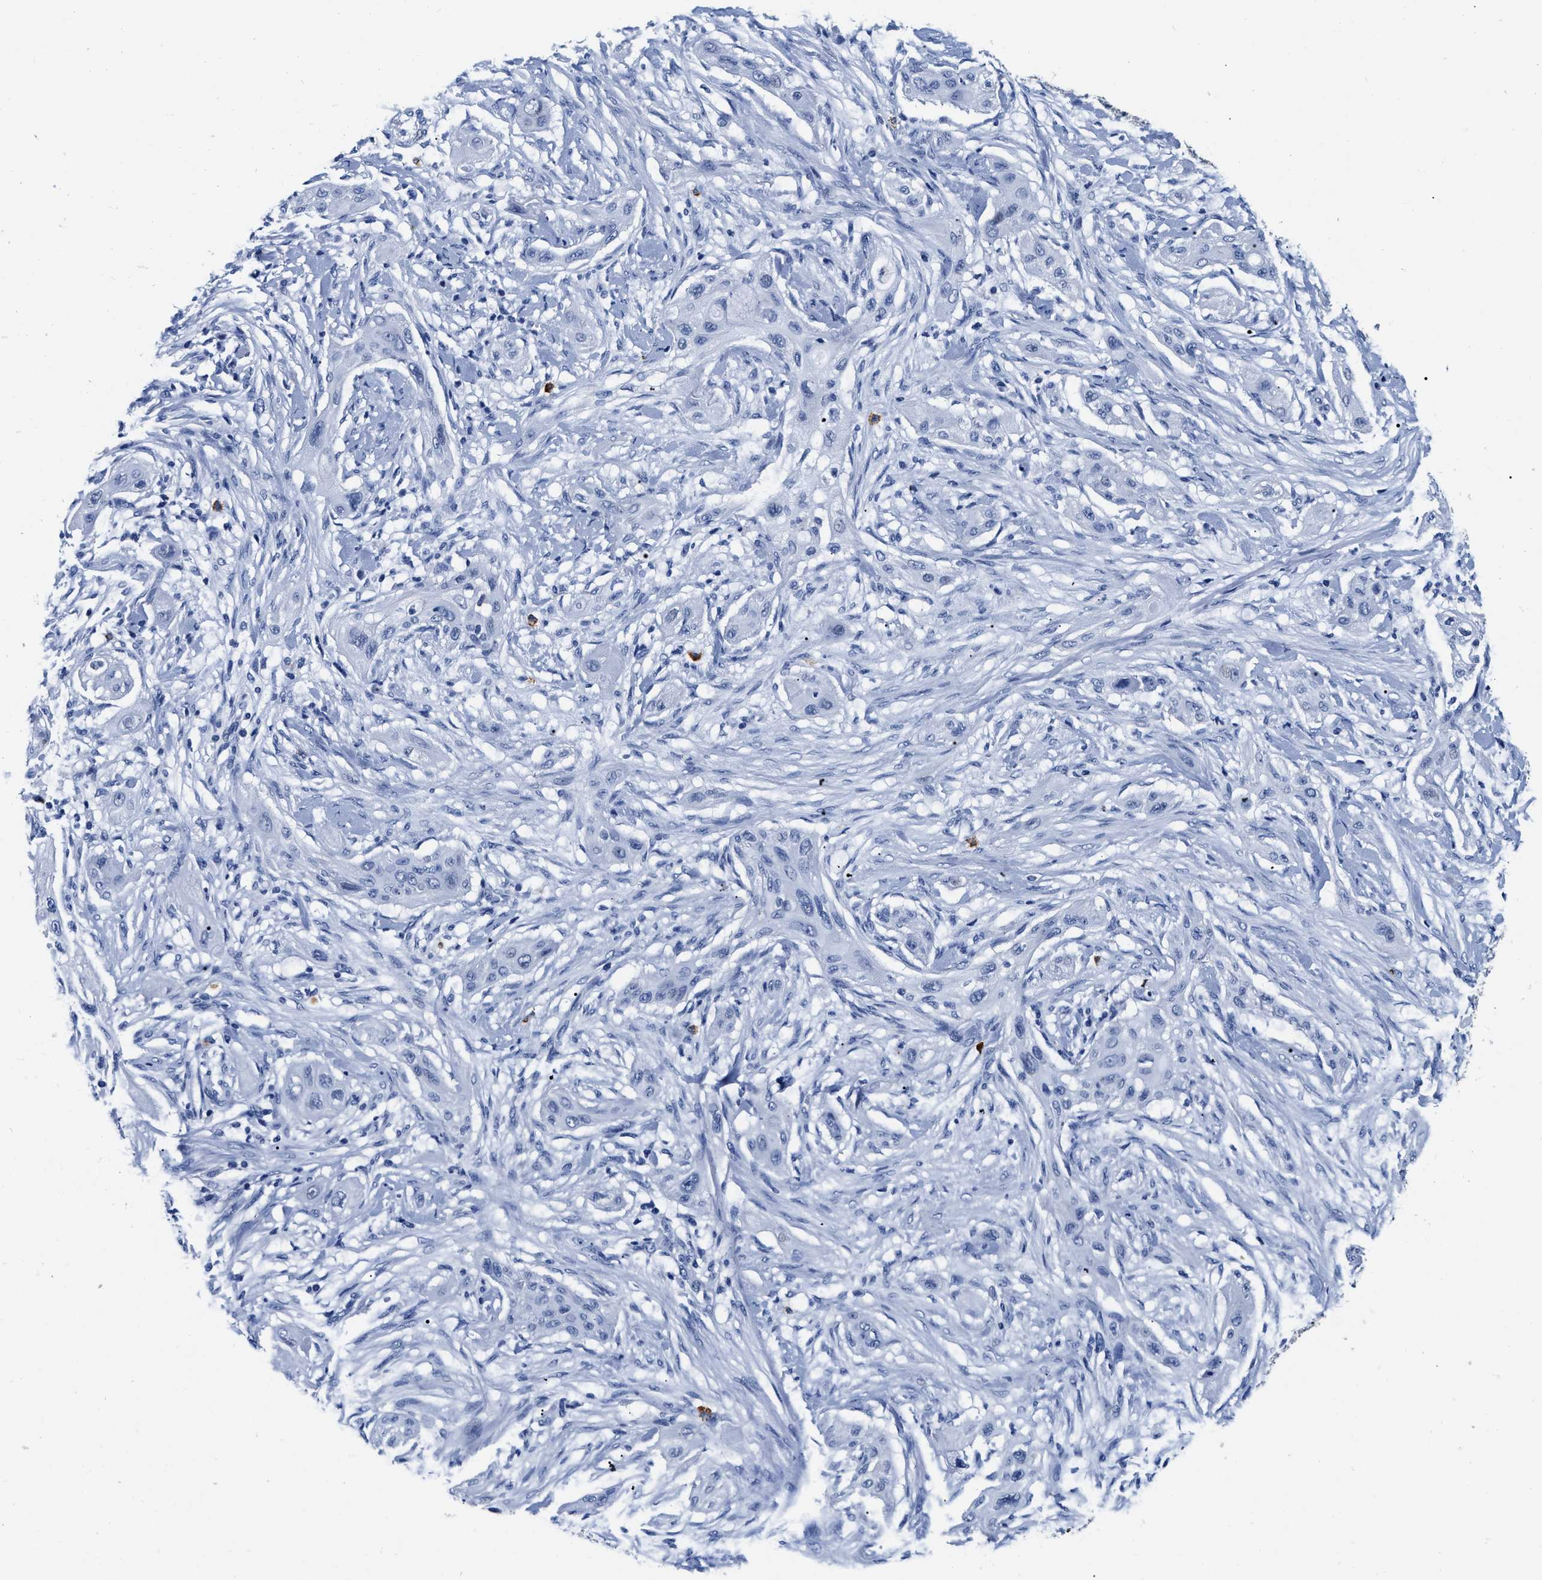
{"staining": {"intensity": "negative", "quantity": "none", "location": "none"}, "tissue": "lung cancer", "cell_type": "Tumor cells", "image_type": "cancer", "snomed": [{"axis": "morphology", "description": "Squamous cell carcinoma, NOS"}, {"axis": "topography", "description": "Lung"}], "caption": "Image shows no significant protein expression in tumor cells of lung cancer. (Stains: DAB (3,3'-diaminobenzidine) immunohistochemistry (IHC) with hematoxylin counter stain, Microscopy: brightfield microscopy at high magnification).", "gene": "CER1", "patient": {"sex": "female", "age": 47}}